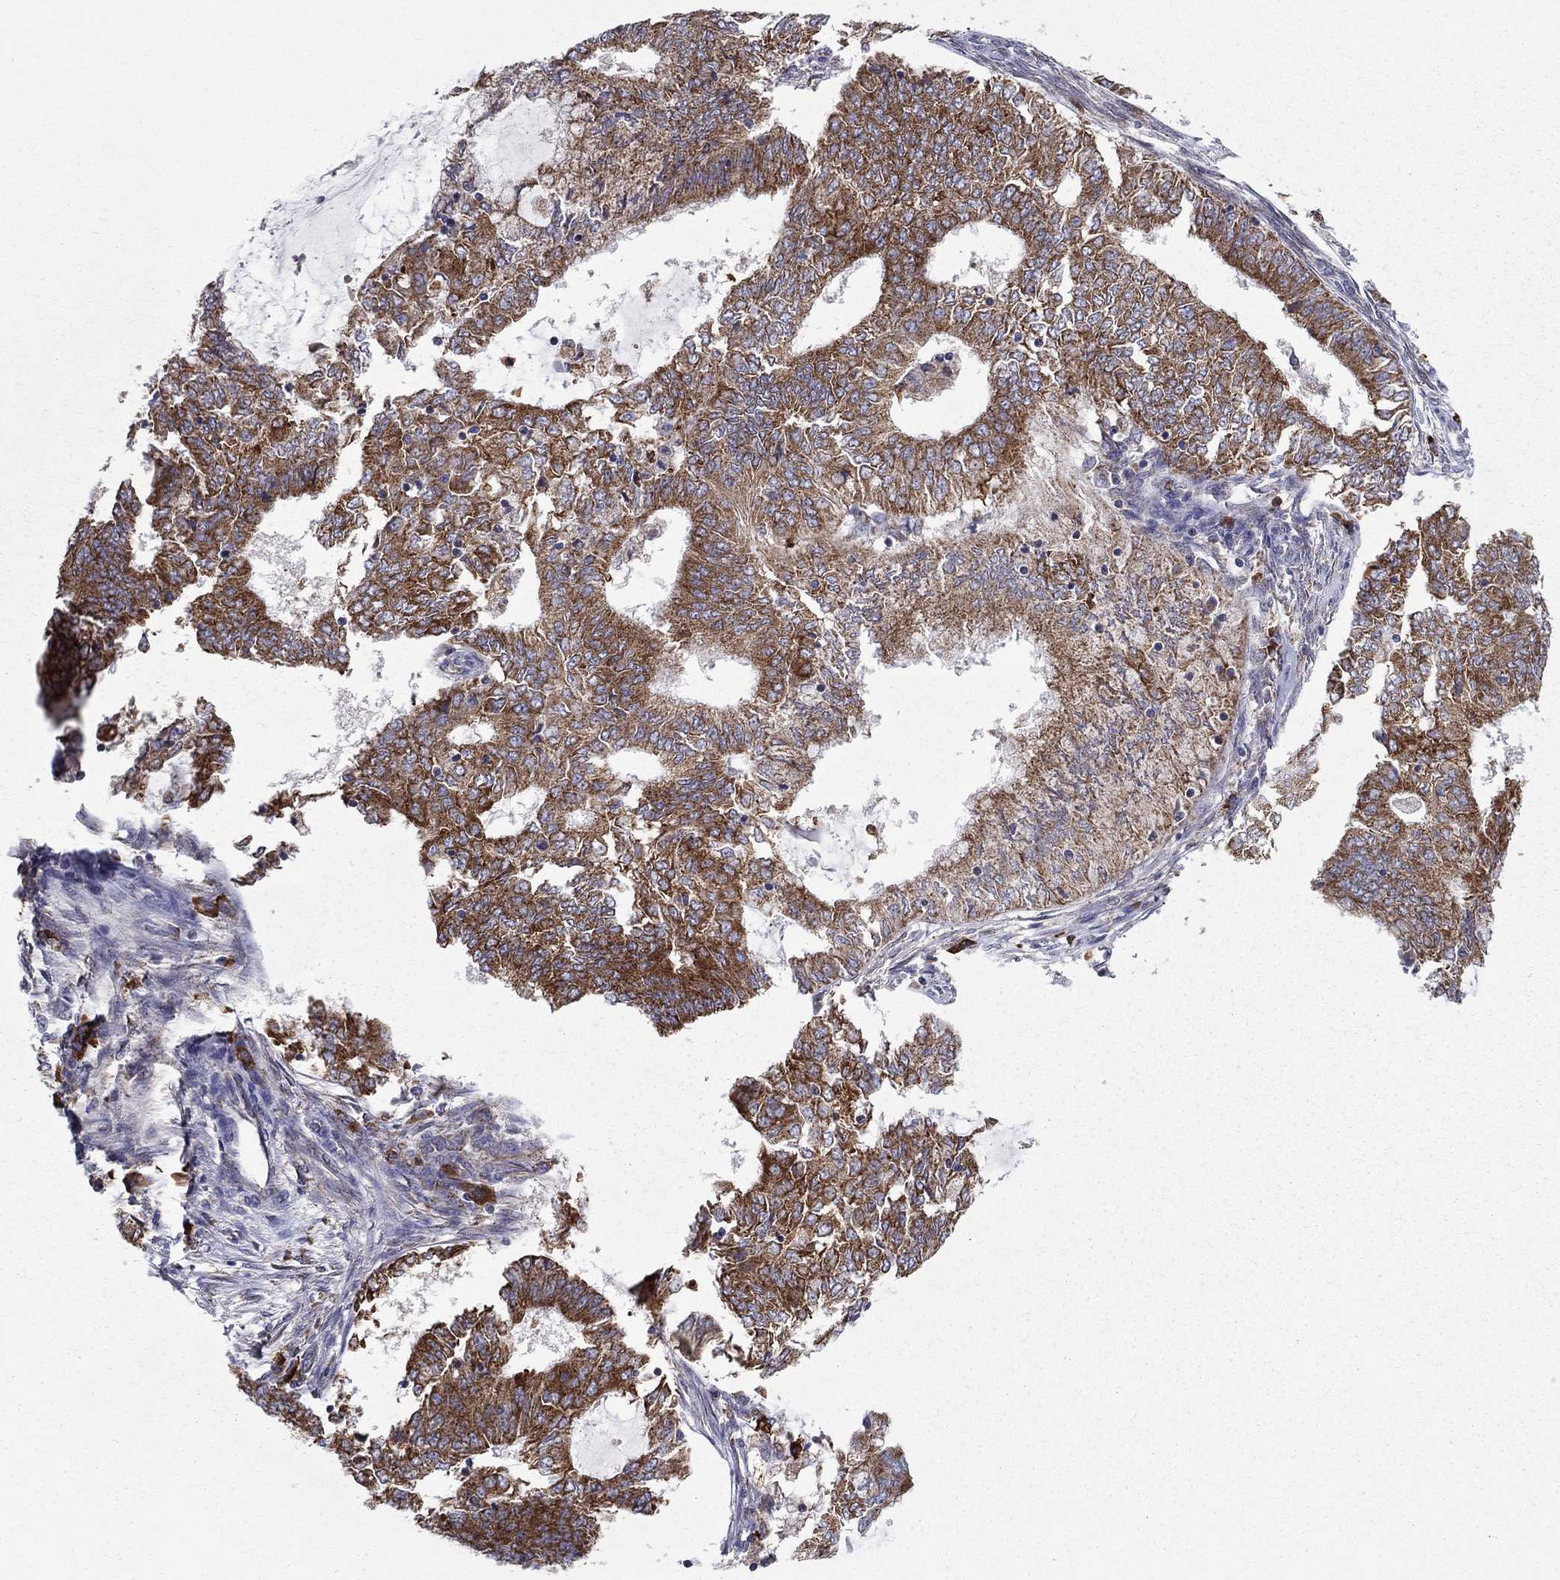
{"staining": {"intensity": "strong", "quantity": ">75%", "location": "cytoplasmic/membranous"}, "tissue": "endometrial cancer", "cell_type": "Tumor cells", "image_type": "cancer", "snomed": [{"axis": "morphology", "description": "Adenocarcinoma, NOS"}, {"axis": "topography", "description": "Endometrium"}], "caption": "Brown immunohistochemical staining in human adenocarcinoma (endometrial) shows strong cytoplasmic/membranous staining in about >75% of tumor cells.", "gene": "PRDX4", "patient": {"sex": "female", "age": 62}}